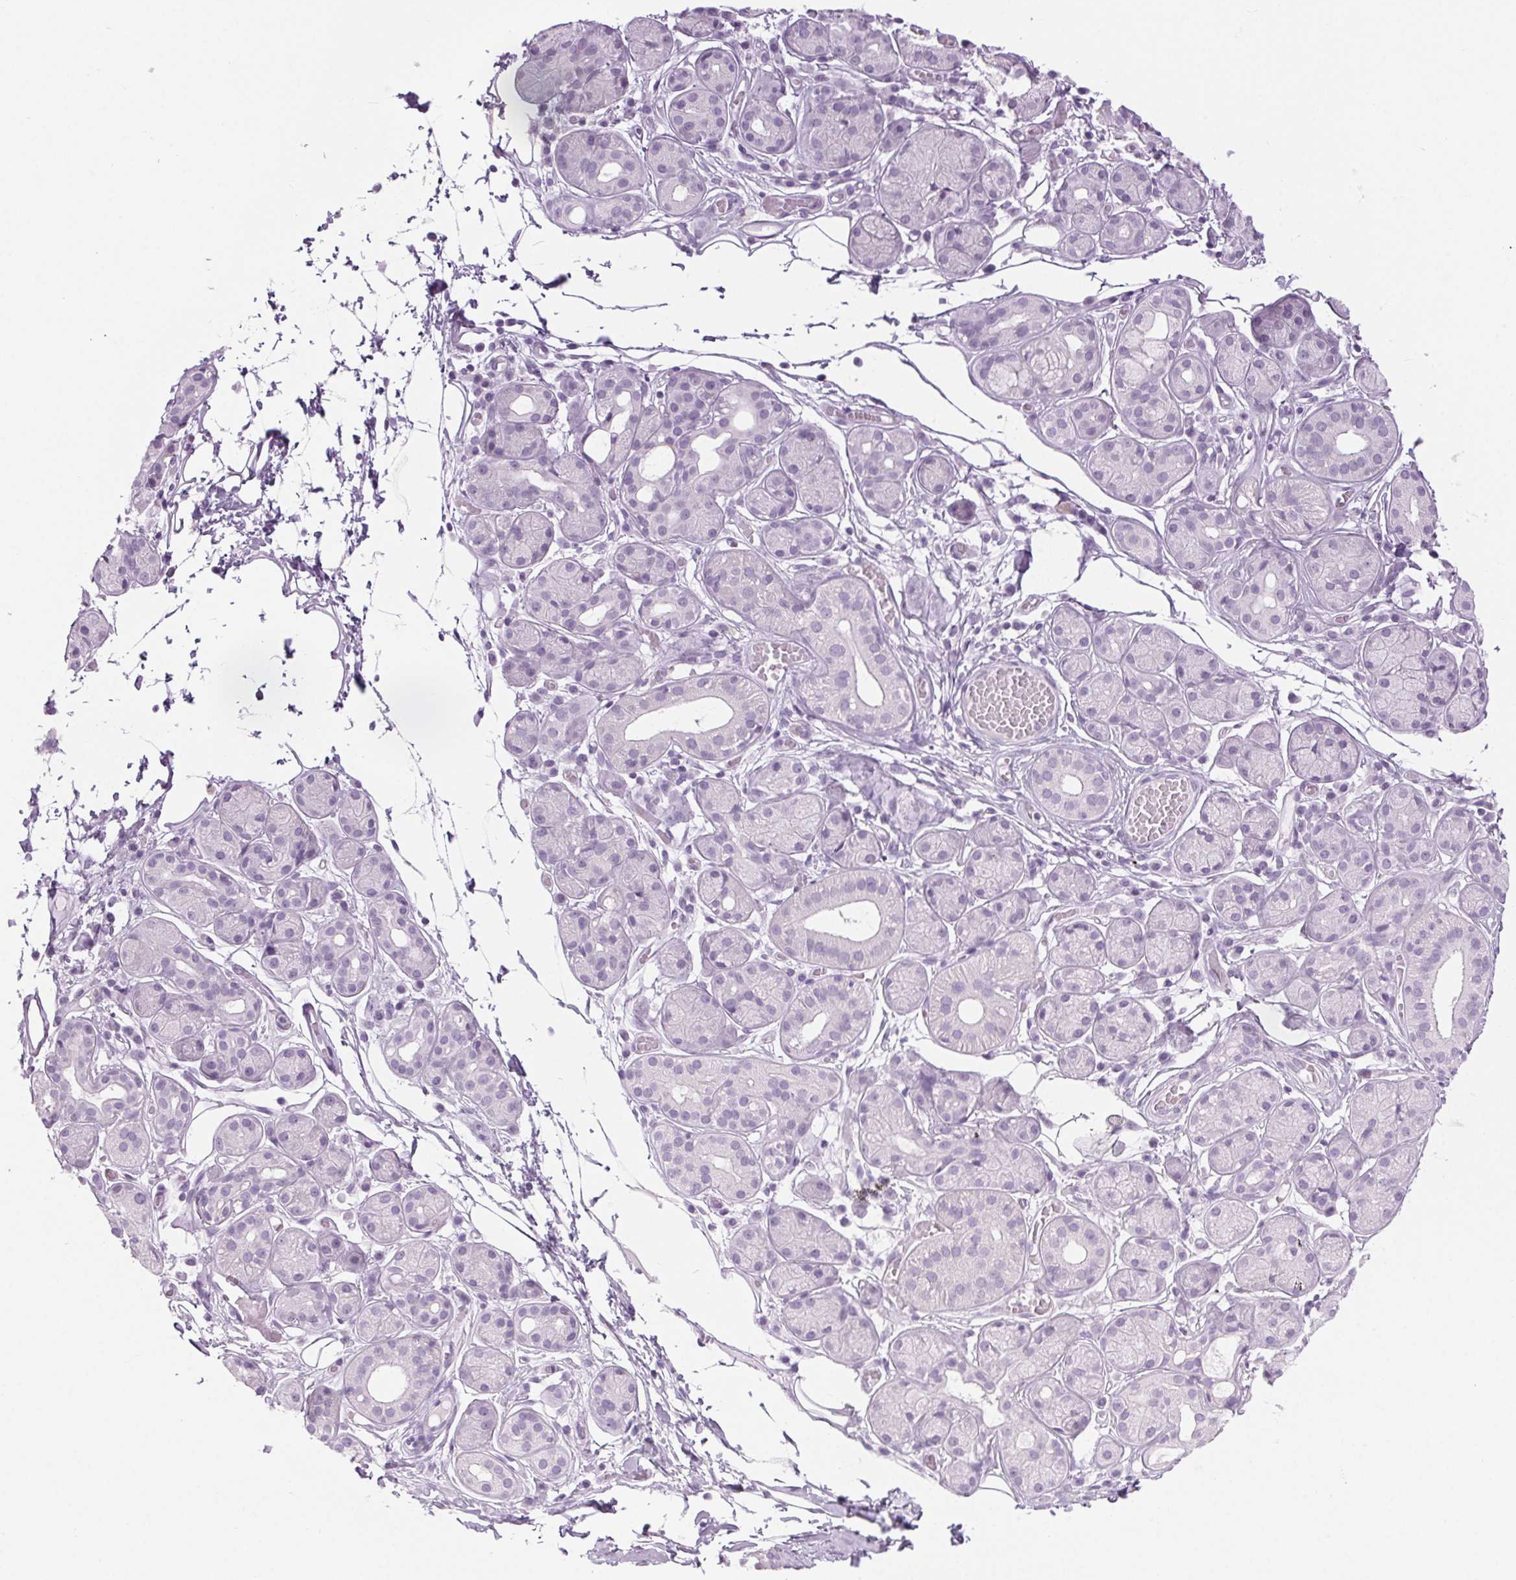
{"staining": {"intensity": "negative", "quantity": "none", "location": "none"}, "tissue": "salivary gland", "cell_type": "Glandular cells", "image_type": "normal", "snomed": [{"axis": "morphology", "description": "Normal tissue, NOS"}, {"axis": "topography", "description": "Salivary gland"}, {"axis": "topography", "description": "Peripheral nerve tissue"}], "caption": "This image is of benign salivary gland stained with immunohistochemistry (IHC) to label a protein in brown with the nuclei are counter-stained blue. There is no staining in glandular cells.", "gene": "LRP2", "patient": {"sex": "male", "age": 71}}